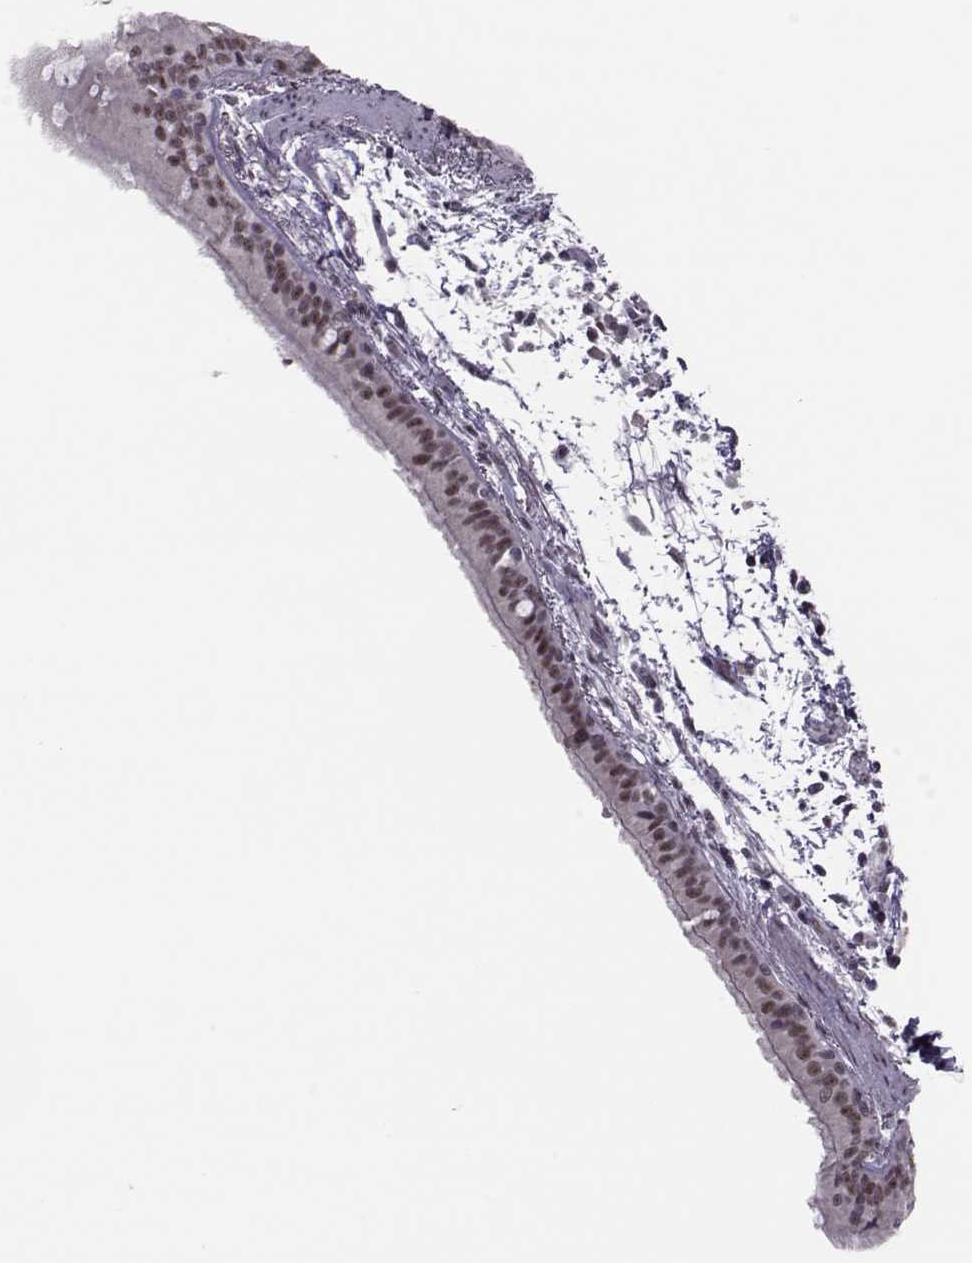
{"staining": {"intensity": "moderate", "quantity": ">75%", "location": "nuclear"}, "tissue": "bronchus", "cell_type": "Respiratory epithelial cells", "image_type": "normal", "snomed": [{"axis": "morphology", "description": "Normal tissue, NOS"}, {"axis": "morphology", "description": "Squamous cell carcinoma, NOS"}, {"axis": "topography", "description": "Bronchus"}, {"axis": "topography", "description": "Lung"}], "caption": "Immunohistochemistry (IHC) (DAB) staining of unremarkable bronchus exhibits moderate nuclear protein positivity in approximately >75% of respiratory epithelial cells.", "gene": "LIN28A", "patient": {"sex": "male", "age": 69}}